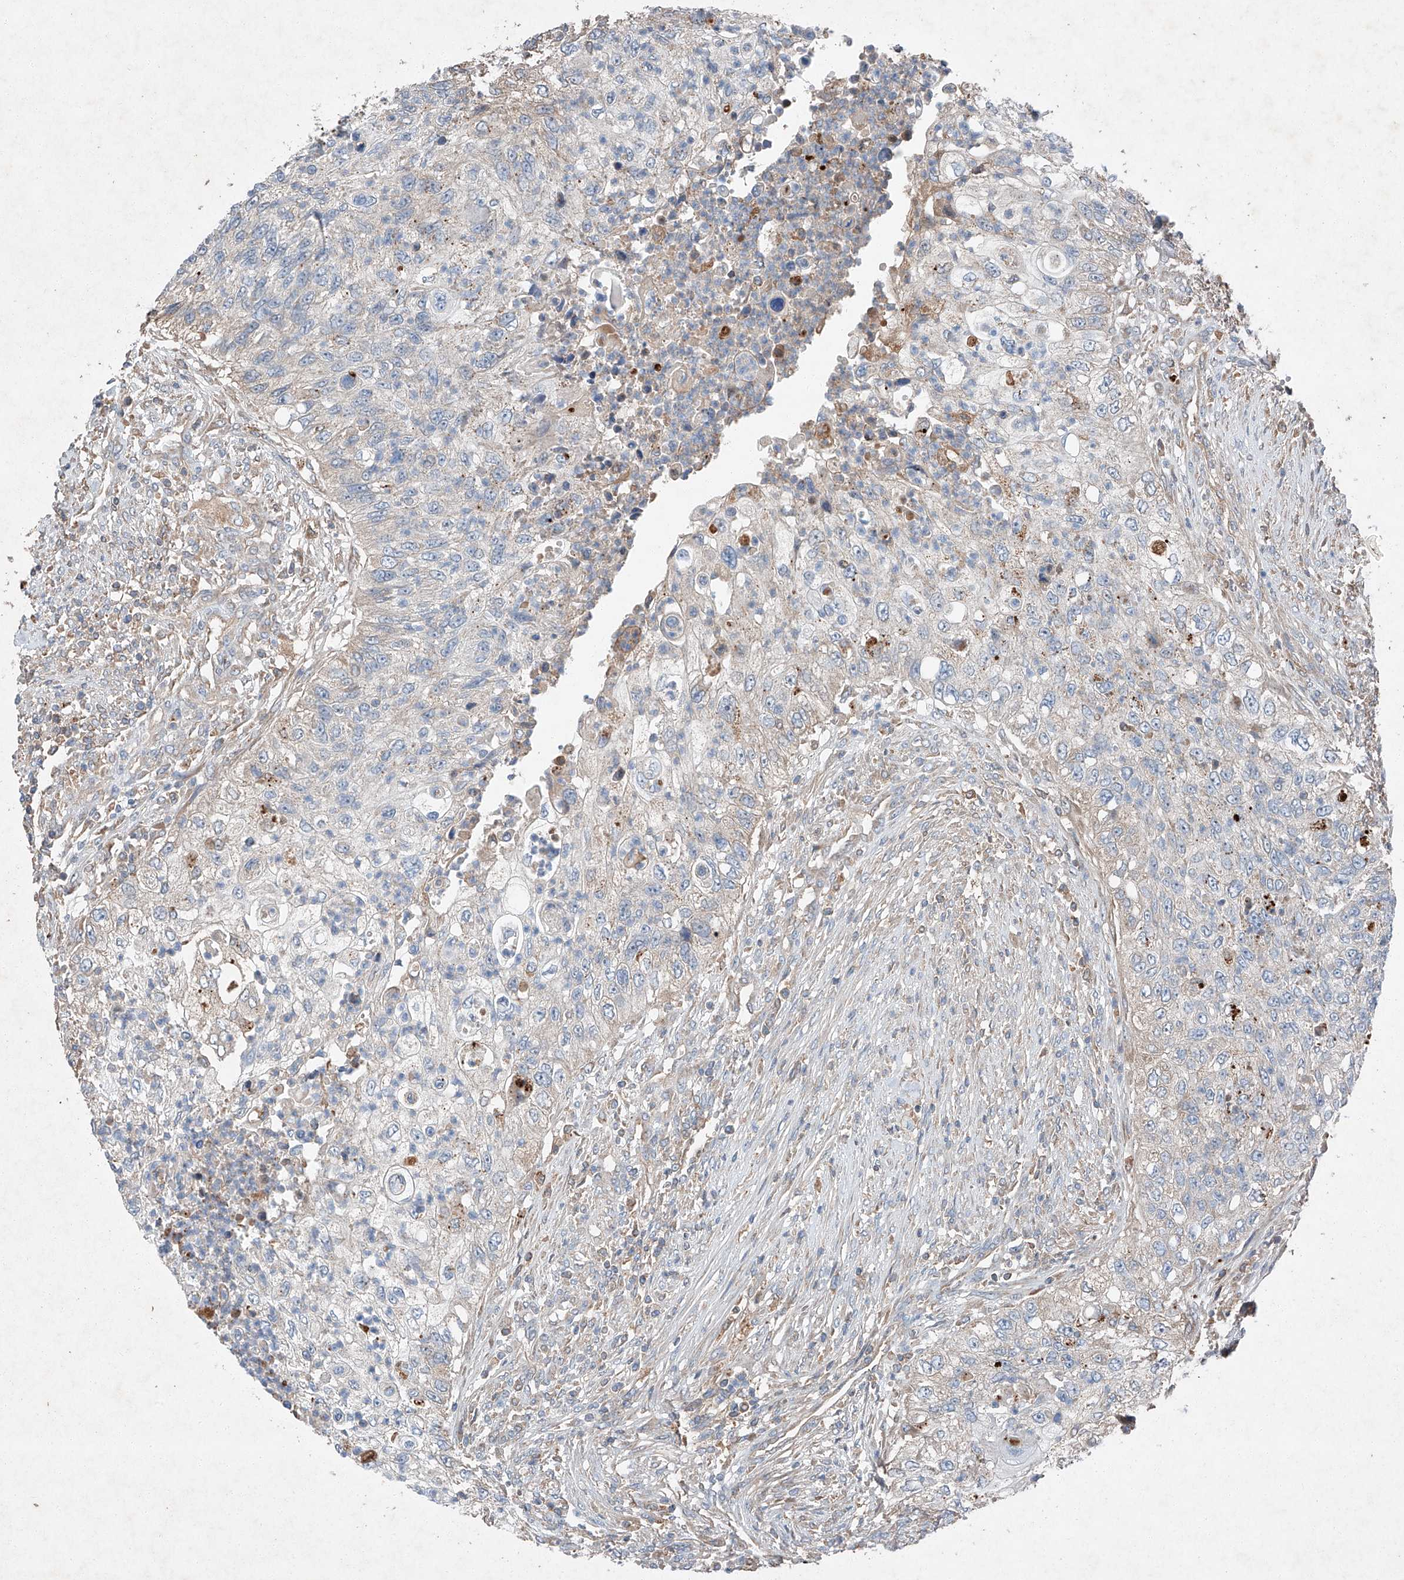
{"staining": {"intensity": "negative", "quantity": "none", "location": "none"}, "tissue": "urothelial cancer", "cell_type": "Tumor cells", "image_type": "cancer", "snomed": [{"axis": "morphology", "description": "Urothelial carcinoma, High grade"}, {"axis": "topography", "description": "Urinary bladder"}], "caption": "Immunohistochemistry photomicrograph of neoplastic tissue: urothelial cancer stained with DAB reveals no significant protein positivity in tumor cells. The staining was performed using DAB to visualize the protein expression in brown, while the nuclei were stained in blue with hematoxylin (Magnification: 20x).", "gene": "RUSC1", "patient": {"sex": "female", "age": 60}}